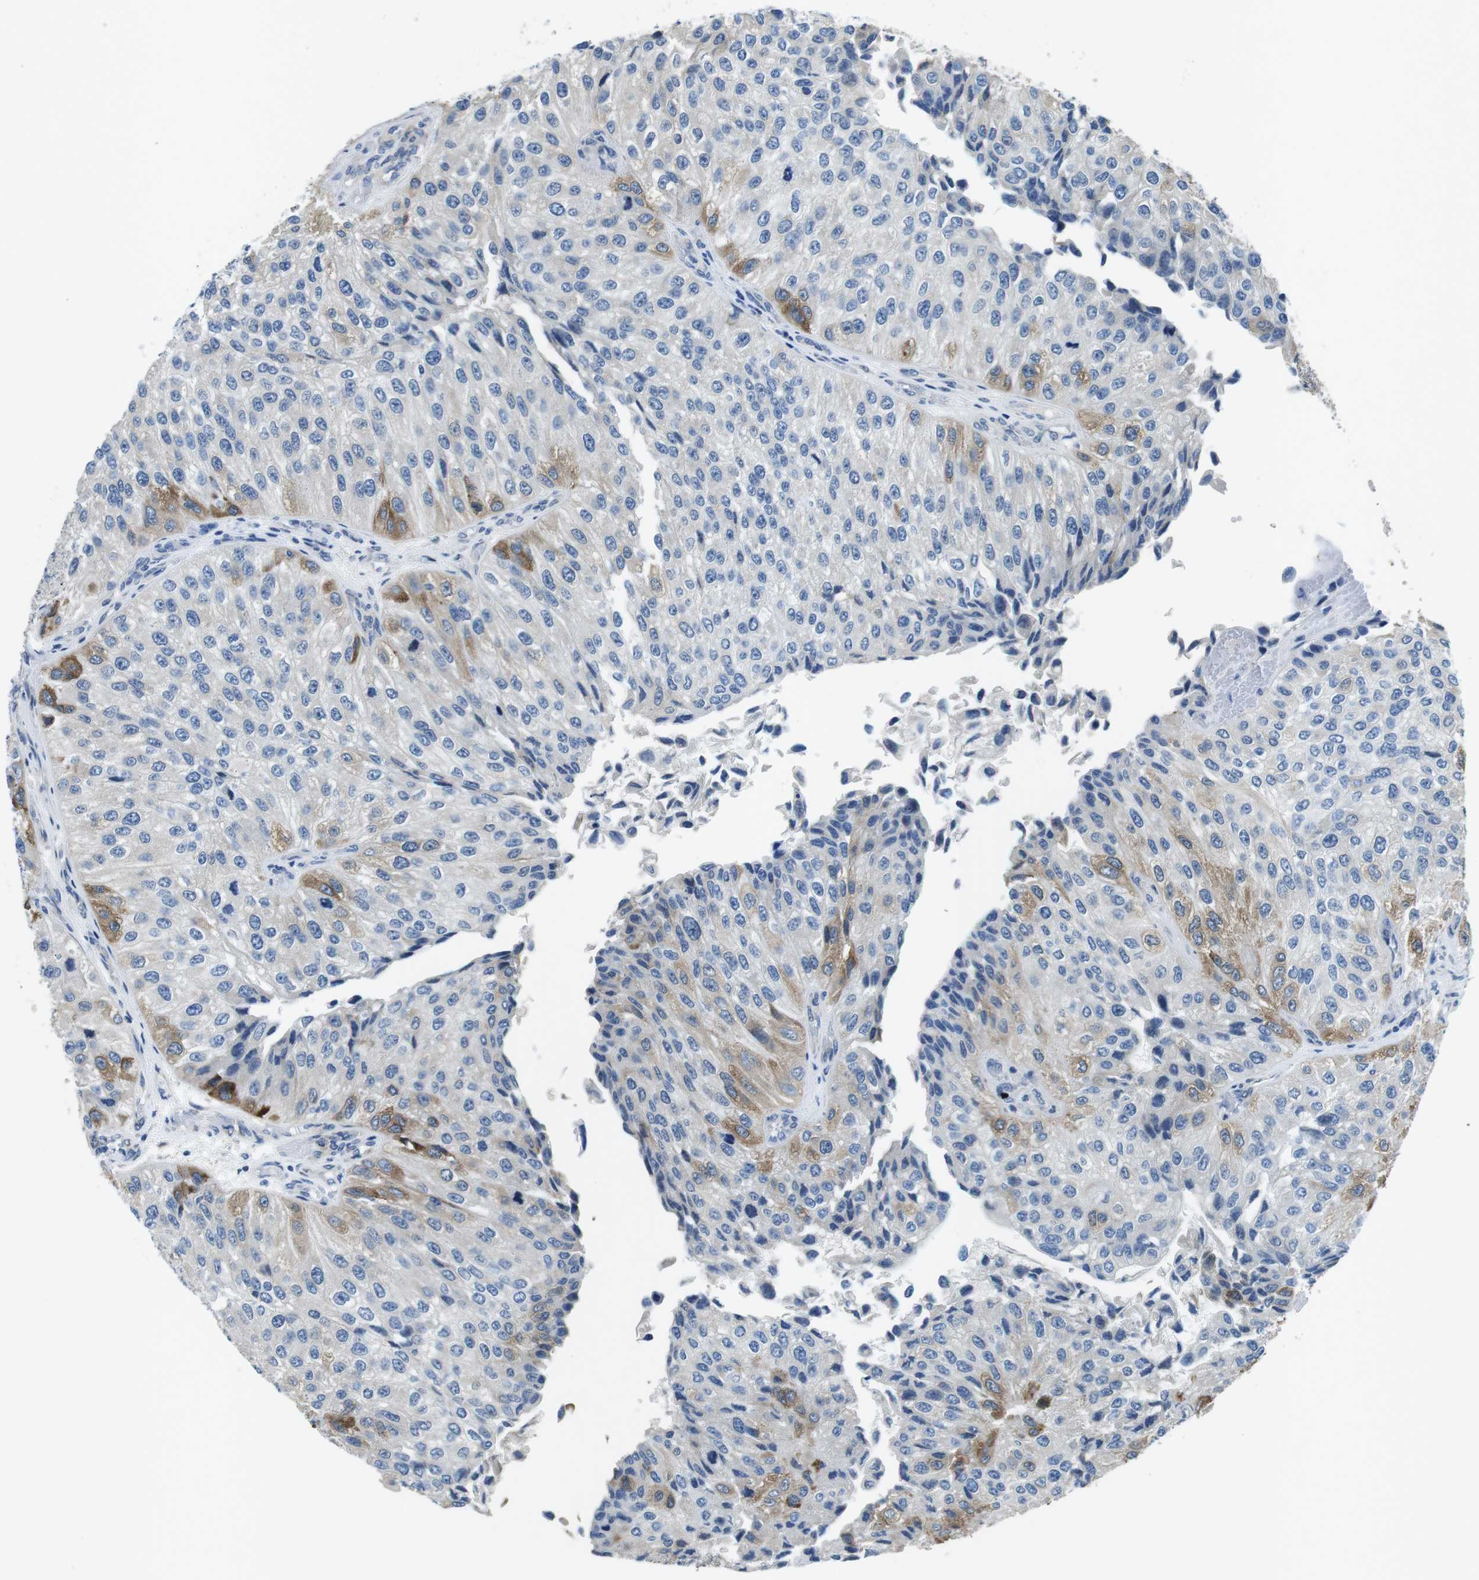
{"staining": {"intensity": "moderate", "quantity": "<25%", "location": "cytoplasmic/membranous"}, "tissue": "urothelial cancer", "cell_type": "Tumor cells", "image_type": "cancer", "snomed": [{"axis": "morphology", "description": "Urothelial carcinoma, High grade"}, {"axis": "topography", "description": "Kidney"}, {"axis": "topography", "description": "Urinary bladder"}], "caption": "IHC staining of high-grade urothelial carcinoma, which displays low levels of moderate cytoplasmic/membranous positivity in about <25% of tumor cells indicating moderate cytoplasmic/membranous protein staining. The staining was performed using DAB (3,3'-diaminobenzidine) (brown) for protein detection and nuclei were counterstained in hematoxylin (blue).", "gene": "PHLDA1", "patient": {"sex": "male", "age": 77}}